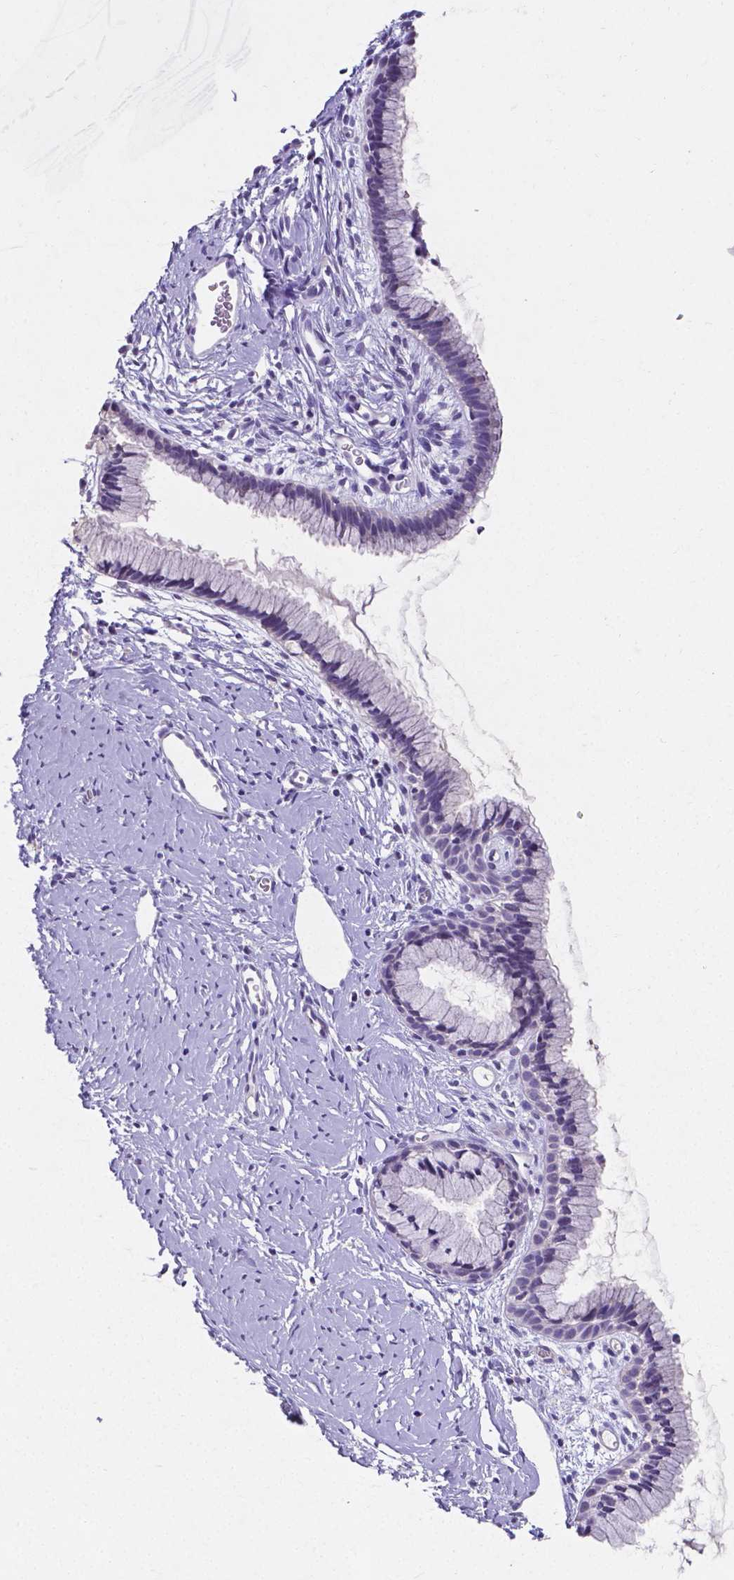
{"staining": {"intensity": "negative", "quantity": "none", "location": "none"}, "tissue": "cervix", "cell_type": "Glandular cells", "image_type": "normal", "snomed": [{"axis": "morphology", "description": "Normal tissue, NOS"}, {"axis": "topography", "description": "Cervix"}], "caption": "The micrograph displays no significant expression in glandular cells of cervix.", "gene": "SATB2", "patient": {"sex": "female", "age": 40}}